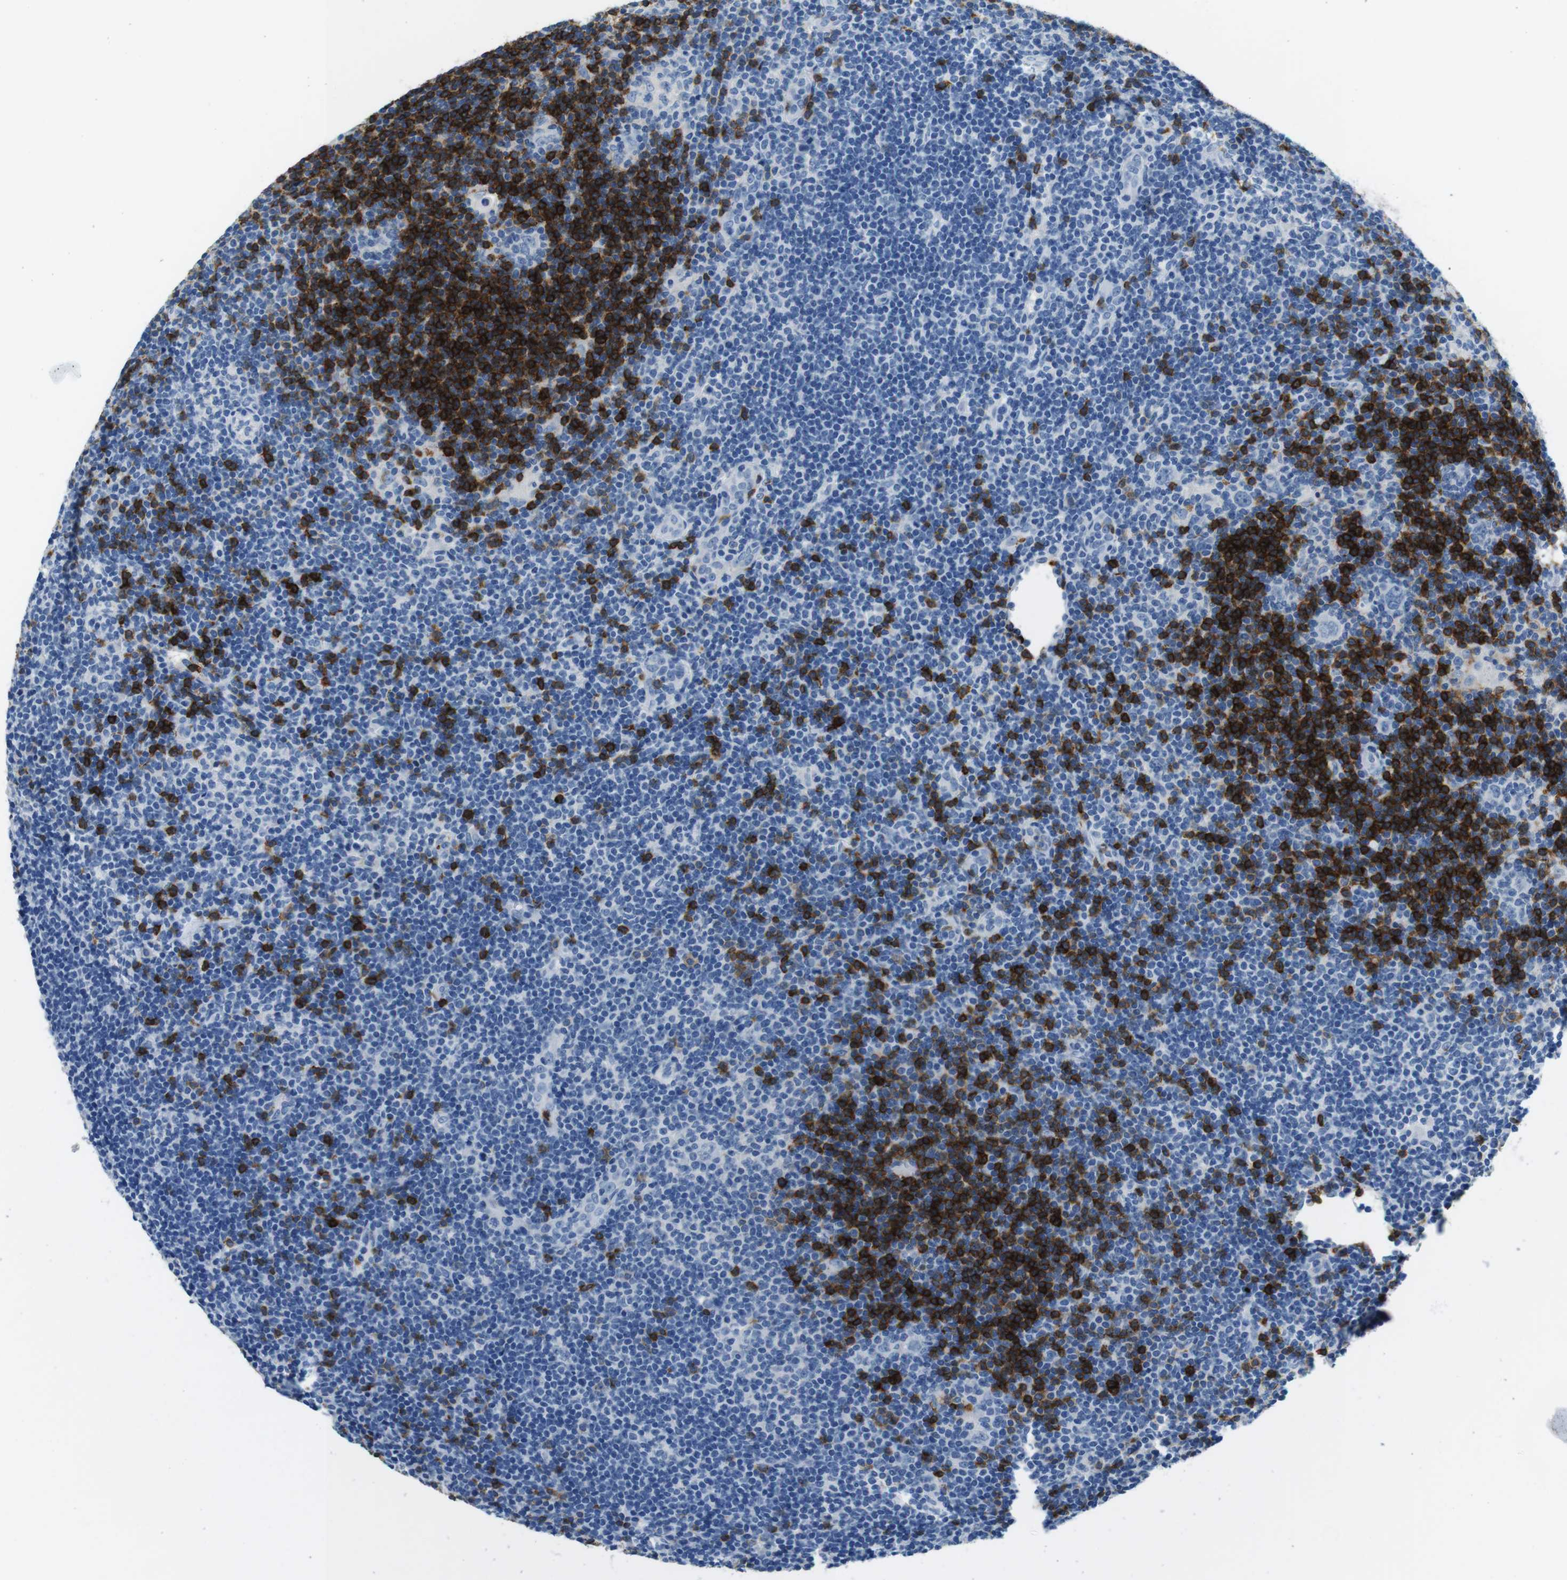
{"staining": {"intensity": "negative", "quantity": "none", "location": "none"}, "tissue": "lymphoma", "cell_type": "Tumor cells", "image_type": "cancer", "snomed": [{"axis": "morphology", "description": "Hodgkin's disease, NOS"}, {"axis": "topography", "description": "Lymph node"}], "caption": "Tumor cells are negative for brown protein staining in Hodgkin's disease. (Brightfield microscopy of DAB immunohistochemistry (IHC) at high magnification).", "gene": "IGHD", "patient": {"sex": "female", "age": 57}}